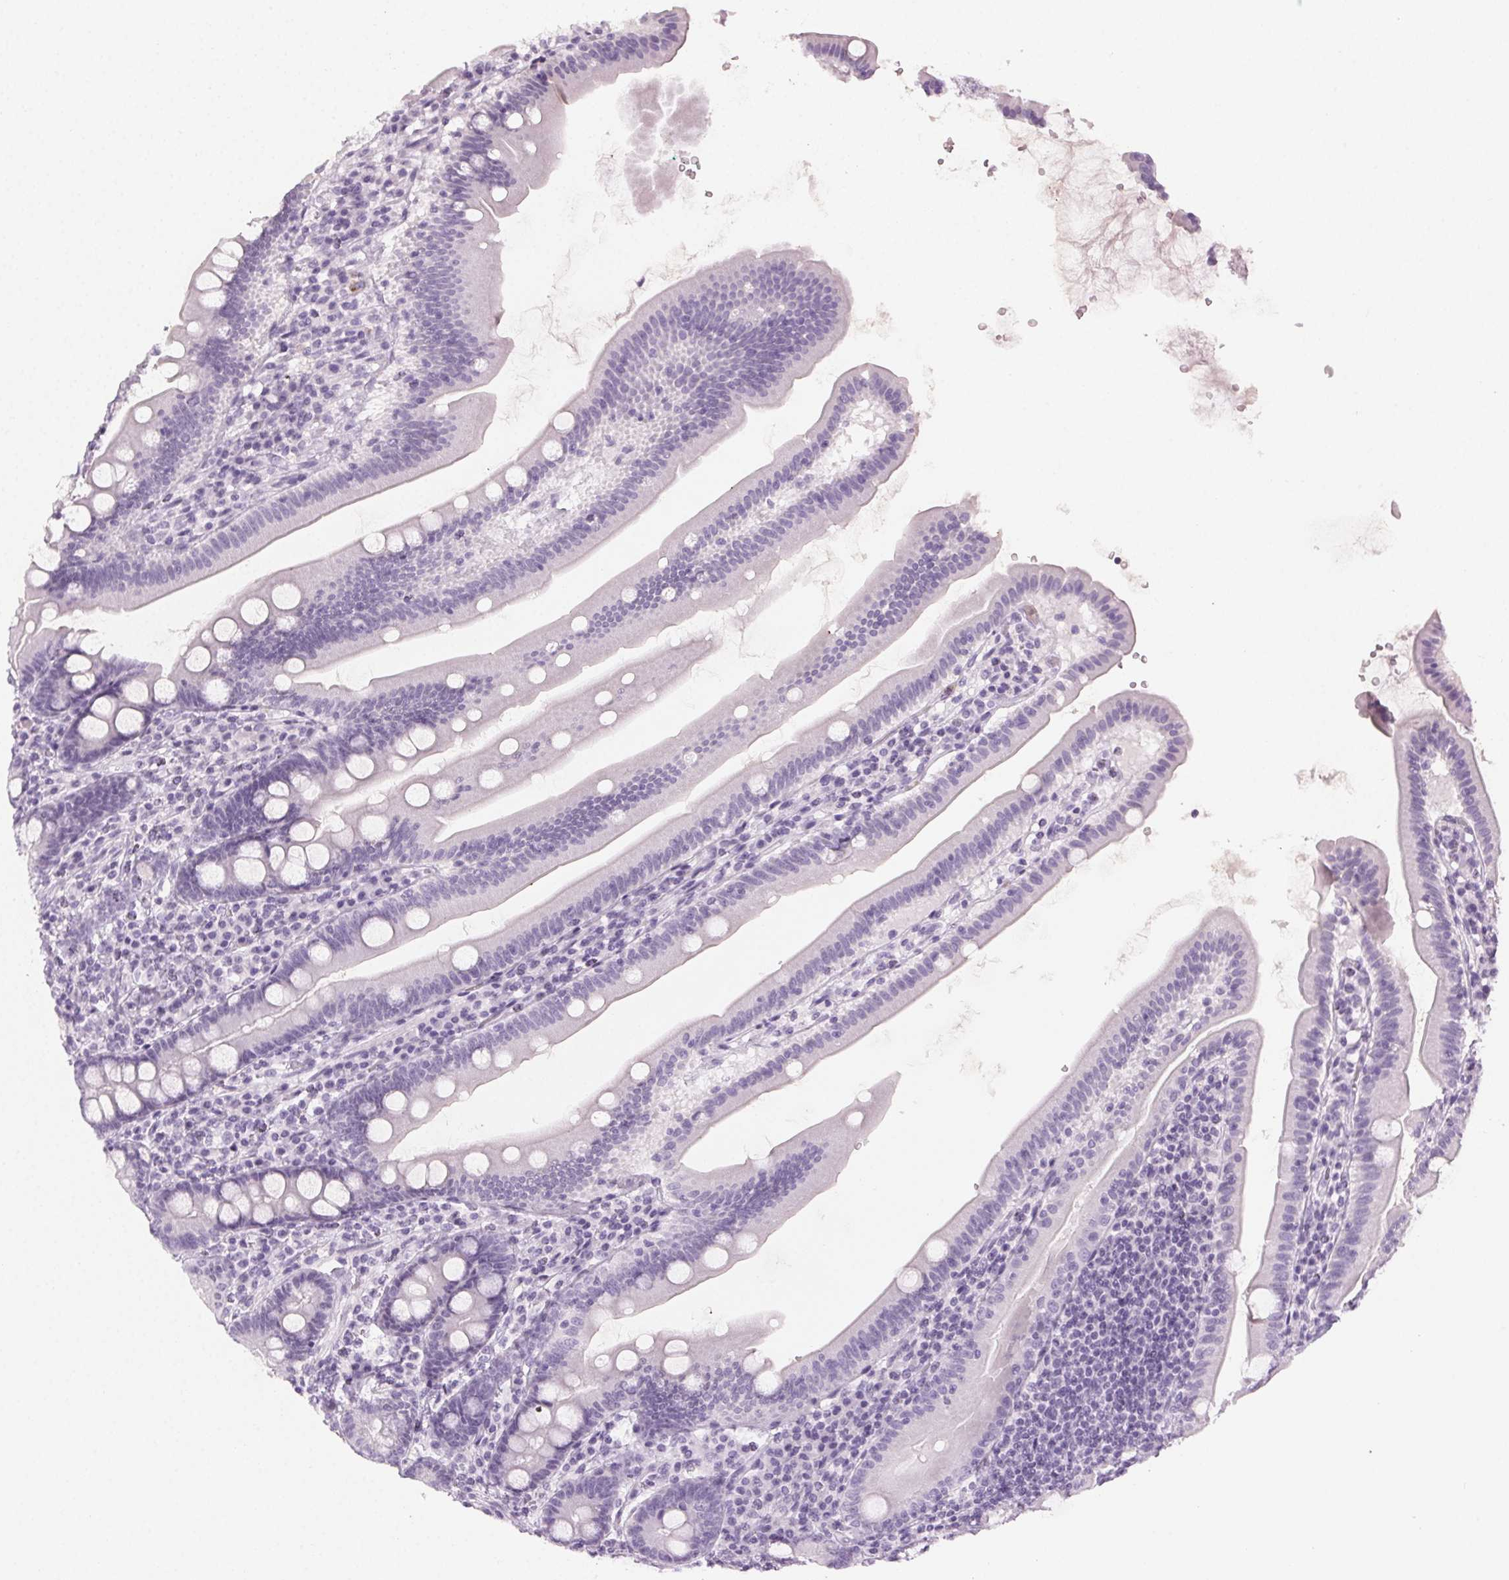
{"staining": {"intensity": "negative", "quantity": "none", "location": "none"}, "tissue": "duodenum", "cell_type": "Glandular cells", "image_type": "normal", "snomed": [{"axis": "morphology", "description": "Normal tissue, NOS"}, {"axis": "topography", "description": "Duodenum"}], "caption": "The image demonstrates no staining of glandular cells in unremarkable duodenum.", "gene": "MPO", "patient": {"sex": "female", "age": 67}}